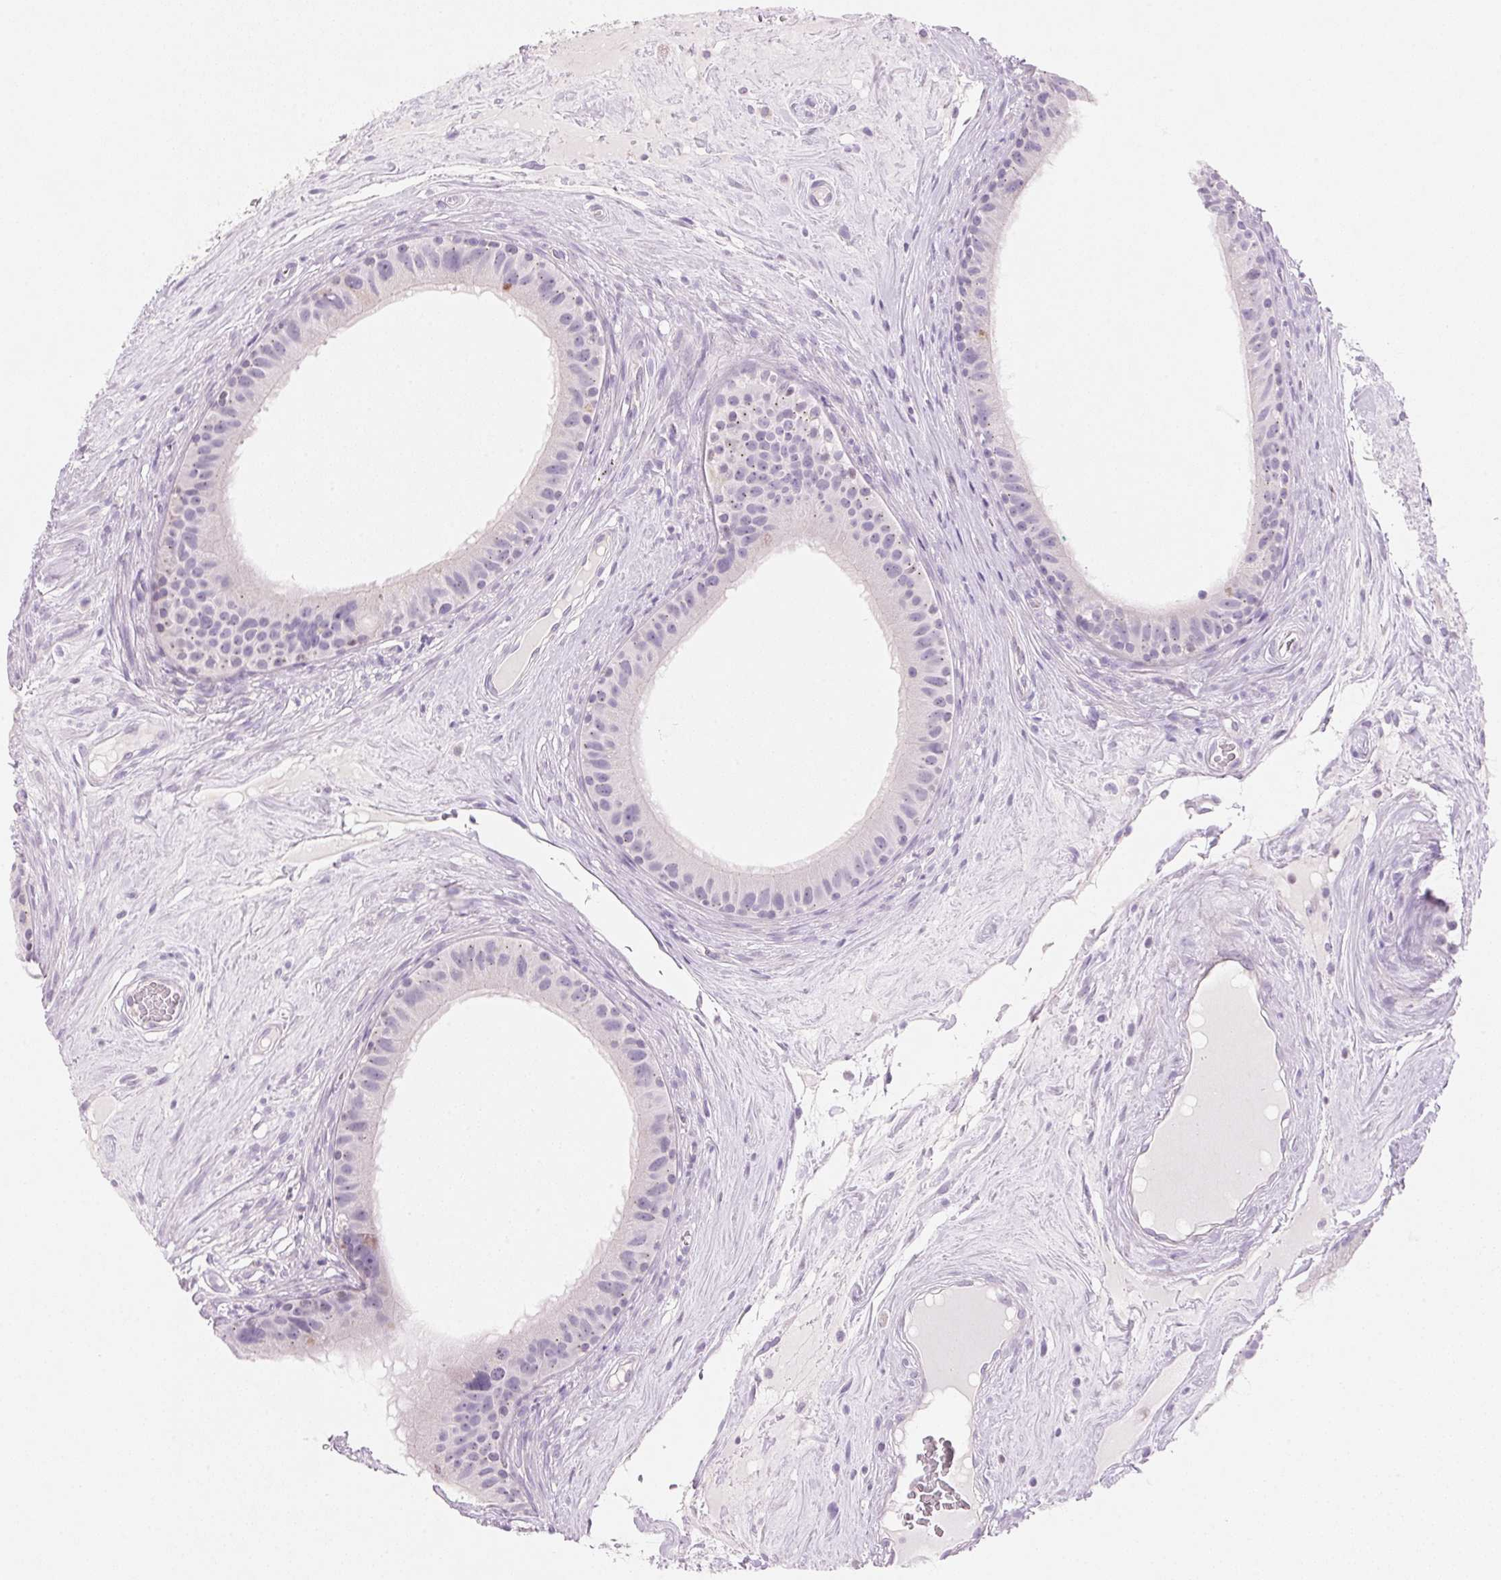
{"staining": {"intensity": "negative", "quantity": "none", "location": "none"}, "tissue": "epididymis", "cell_type": "Glandular cells", "image_type": "normal", "snomed": [{"axis": "morphology", "description": "Normal tissue, NOS"}, {"axis": "topography", "description": "Epididymis"}], "caption": "The IHC histopathology image has no significant staining in glandular cells of epididymis. (DAB (3,3'-diaminobenzidine) immunohistochemistry (IHC) visualized using brightfield microscopy, high magnification).", "gene": "CYP11B1", "patient": {"sex": "male", "age": 59}}